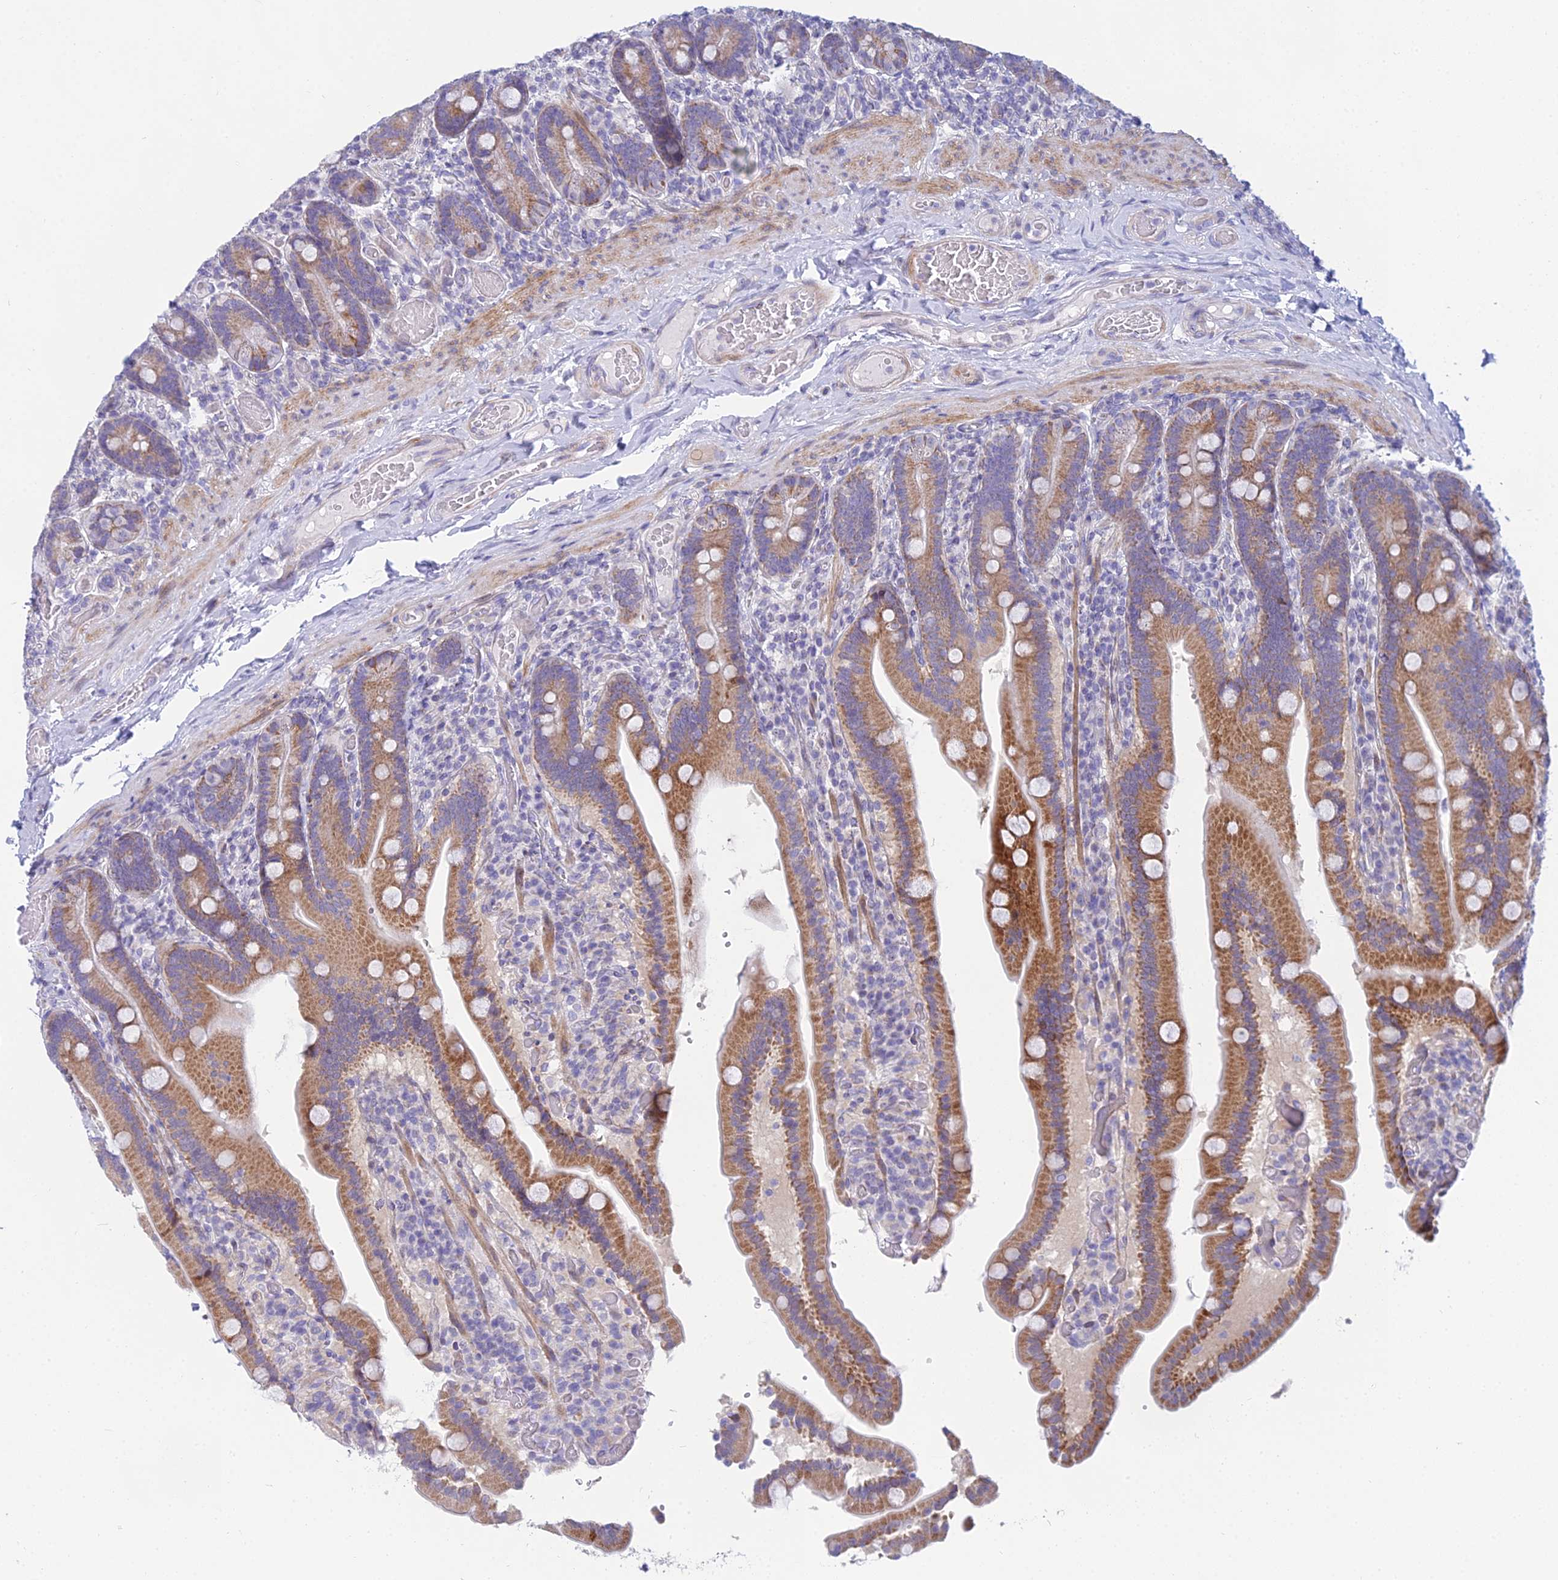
{"staining": {"intensity": "moderate", "quantity": ">75%", "location": "cytoplasmic/membranous"}, "tissue": "duodenum", "cell_type": "Glandular cells", "image_type": "normal", "snomed": [{"axis": "morphology", "description": "Normal tissue, NOS"}, {"axis": "topography", "description": "Duodenum"}], "caption": "The histopathology image displays staining of benign duodenum, revealing moderate cytoplasmic/membranous protein staining (brown color) within glandular cells.", "gene": "PRR13", "patient": {"sex": "female", "age": 62}}